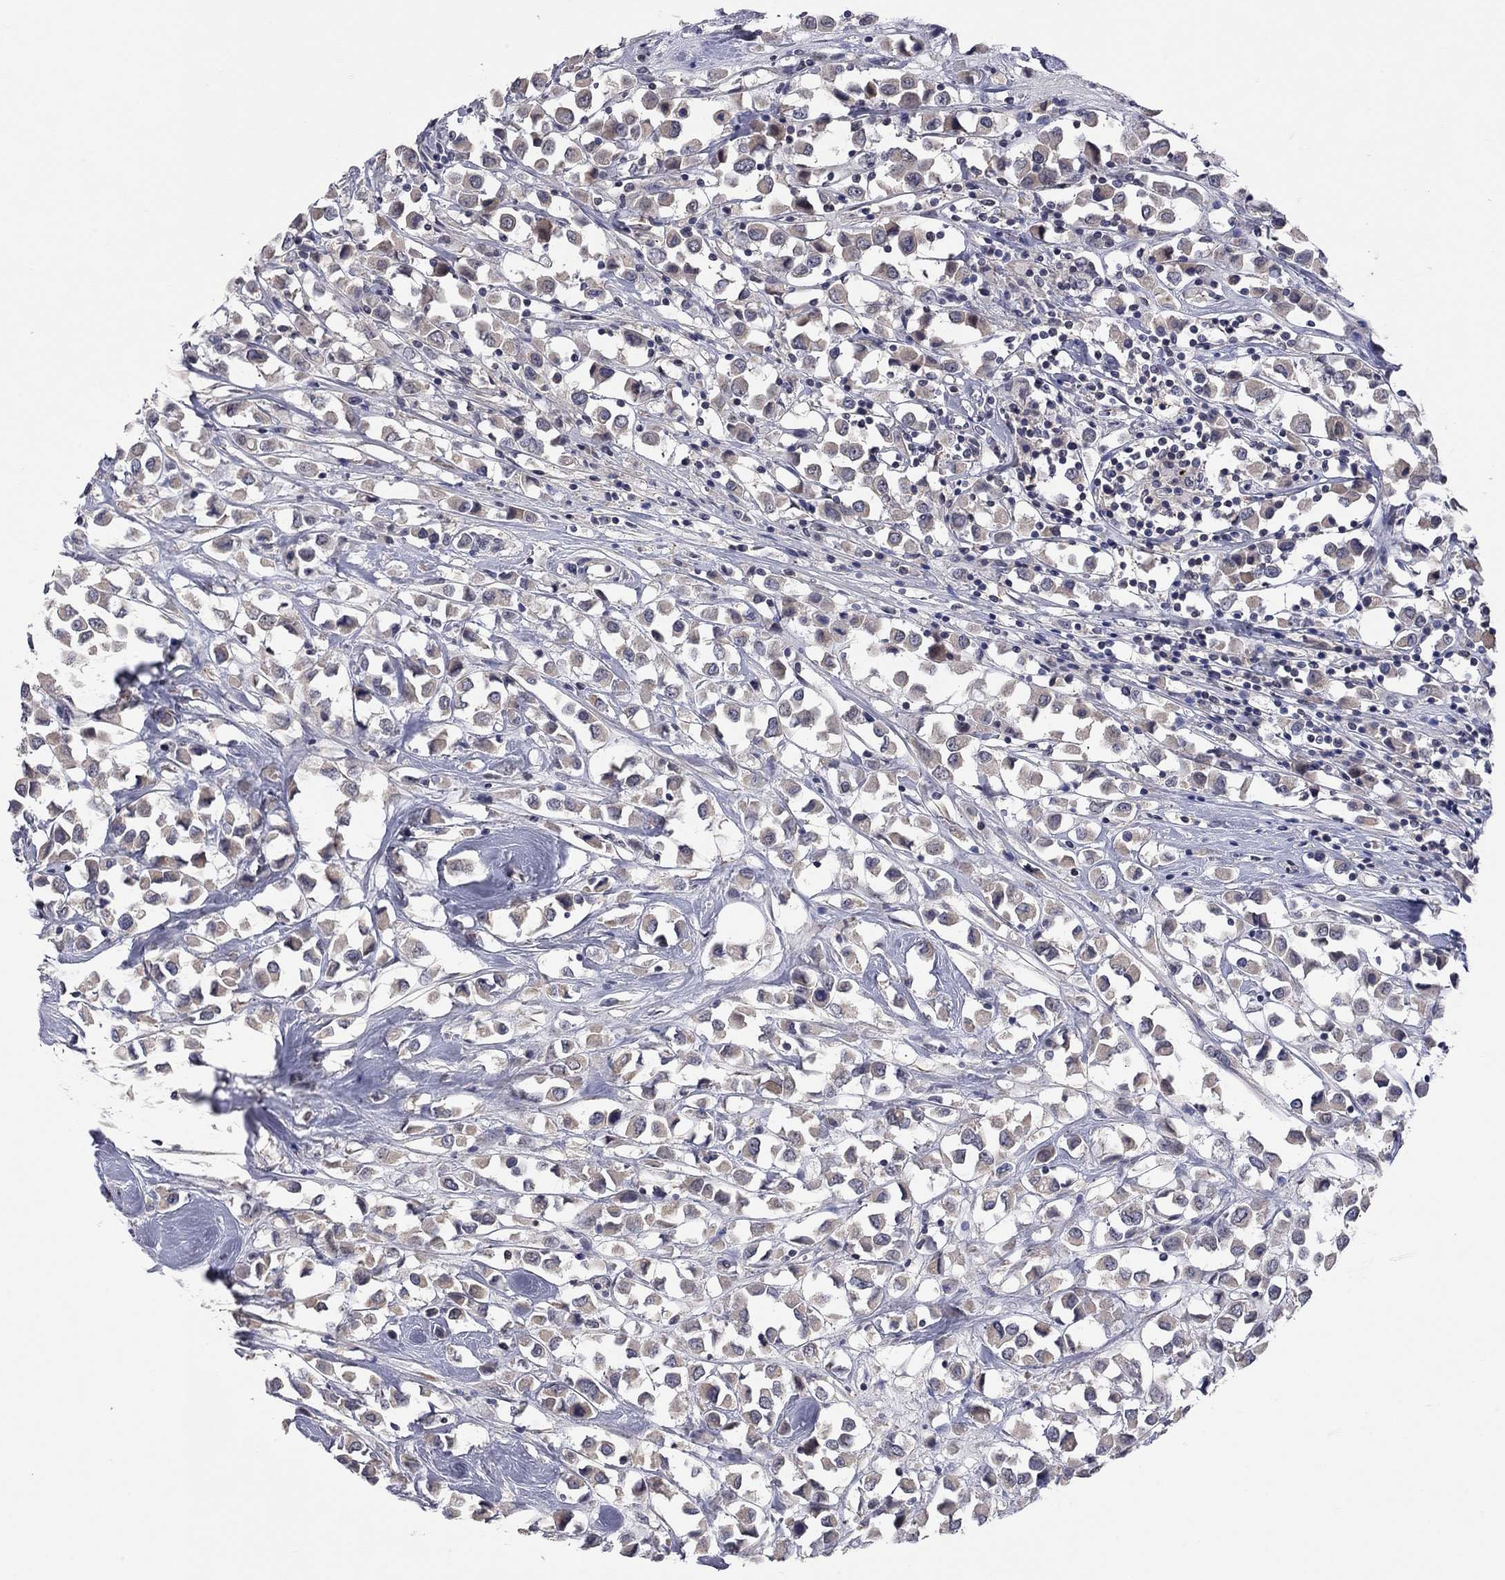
{"staining": {"intensity": "weak", "quantity": "25%-75%", "location": "cytoplasmic/membranous"}, "tissue": "breast cancer", "cell_type": "Tumor cells", "image_type": "cancer", "snomed": [{"axis": "morphology", "description": "Duct carcinoma"}, {"axis": "topography", "description": "Breast"}], "caption": "IHC micrograph of neoplastic tissue: breast cancer (invasive ductal carcinoma) stained using immunohistochemistry (IHC) reveals low levels of weak protein expression localized specifically in the cytoplasmic/membranous of tumor cells, appearing as a cytoplasmic/membranous brown color.", "gene": "FABP12", "patient": {"sex": "female", "age": 61}}